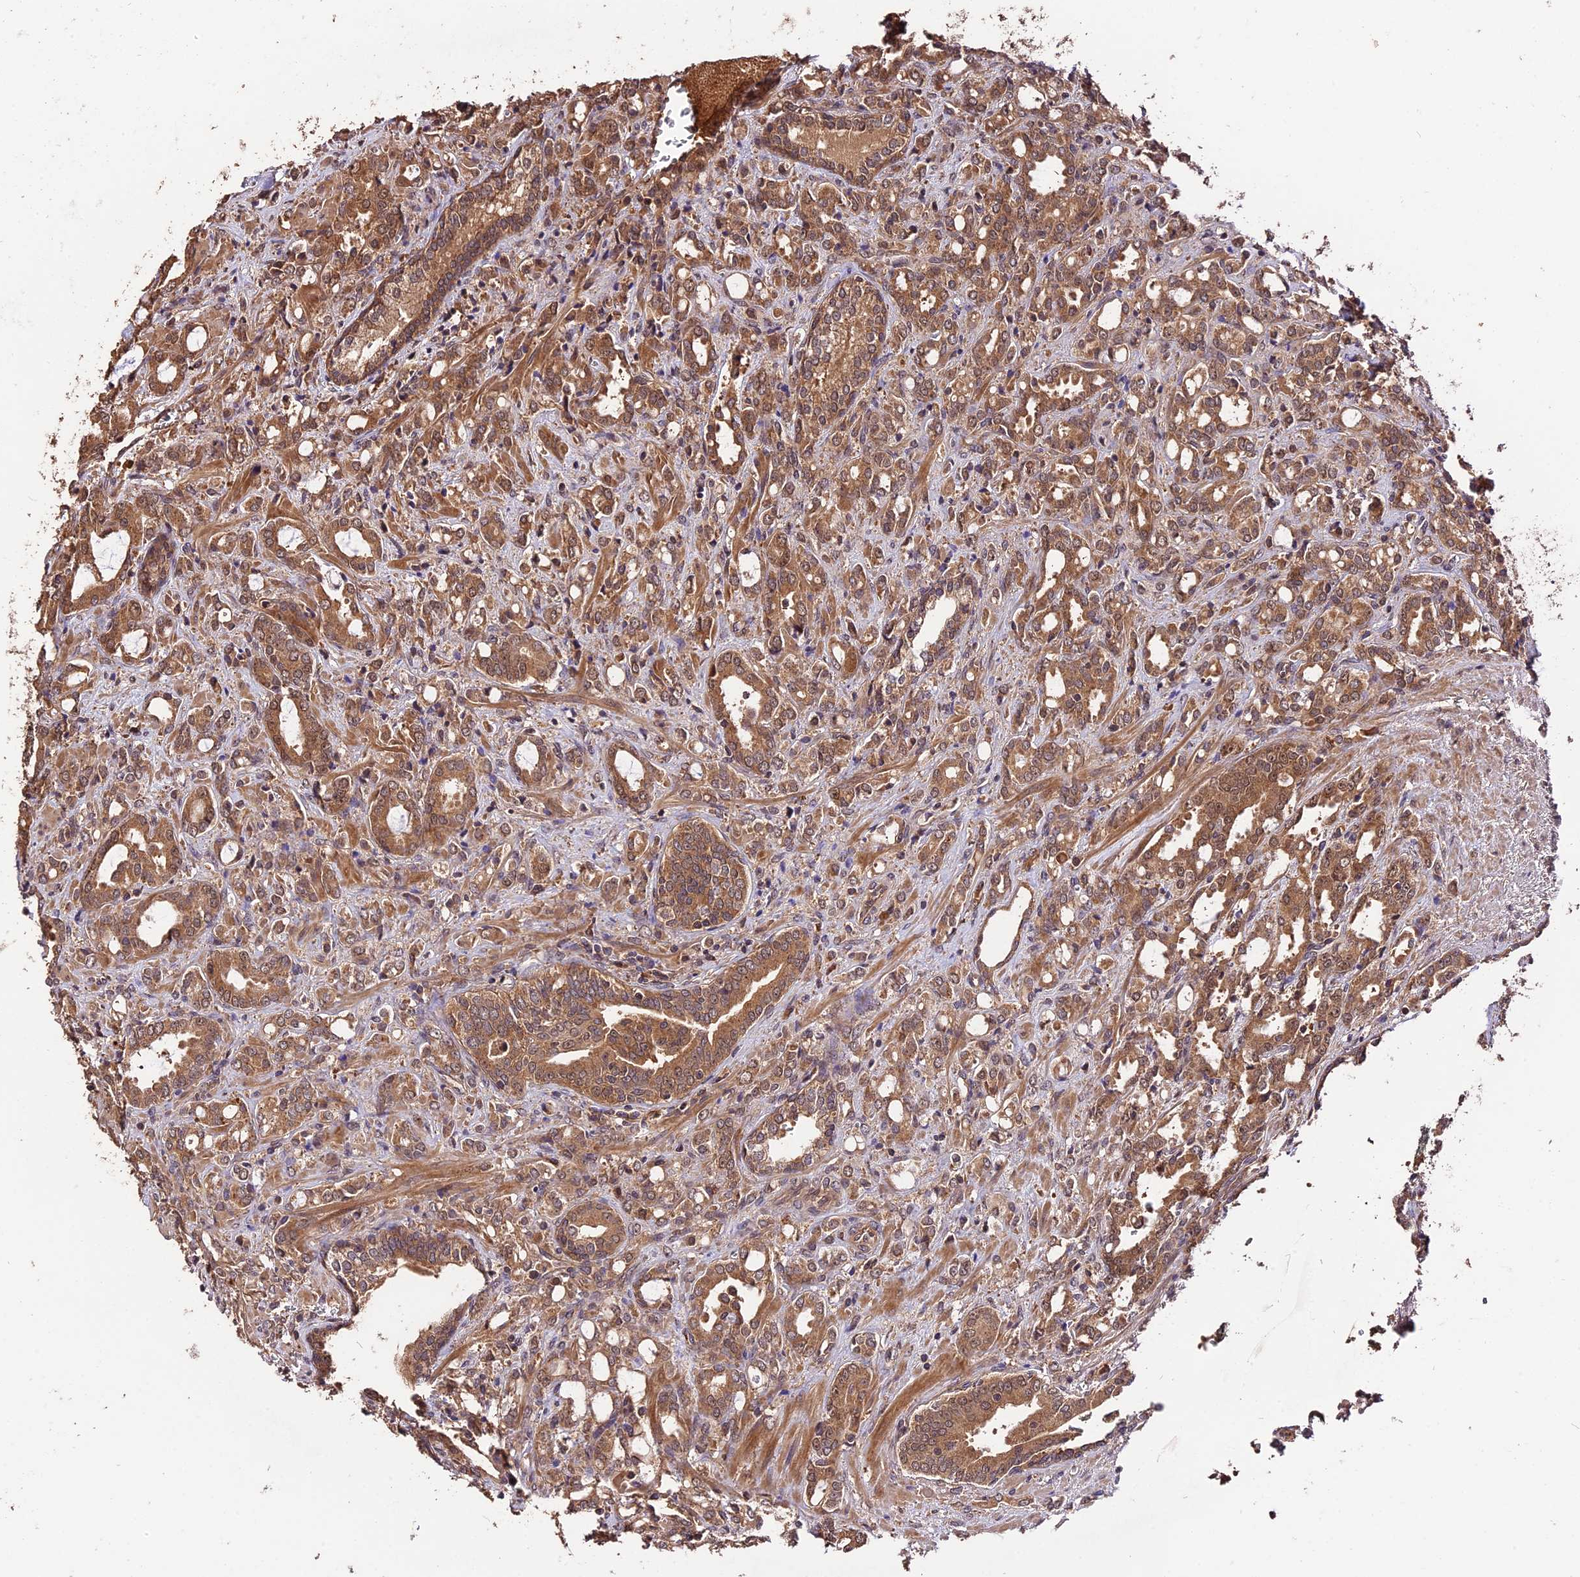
{"staining": {"intensity": "moderate", "quantity": ">75%", "location": "cytoplasmic/membranous"}, "tissue": "prostate cancer", "cell_type": "Tumor cells", "image_type": "cancer", "snomed": [{"axis": "morphology", "description": "Adenocarcinoma, High grade"}, {"axis": "topography", "description": "Prostate"}], "caption": "A brown stain shows moderate cytoplasmic/membranous staining of a protein in prostate cancer tumor cells.", "gene": "TRMT1", "patient": {"sex": "male", "age": 72}}